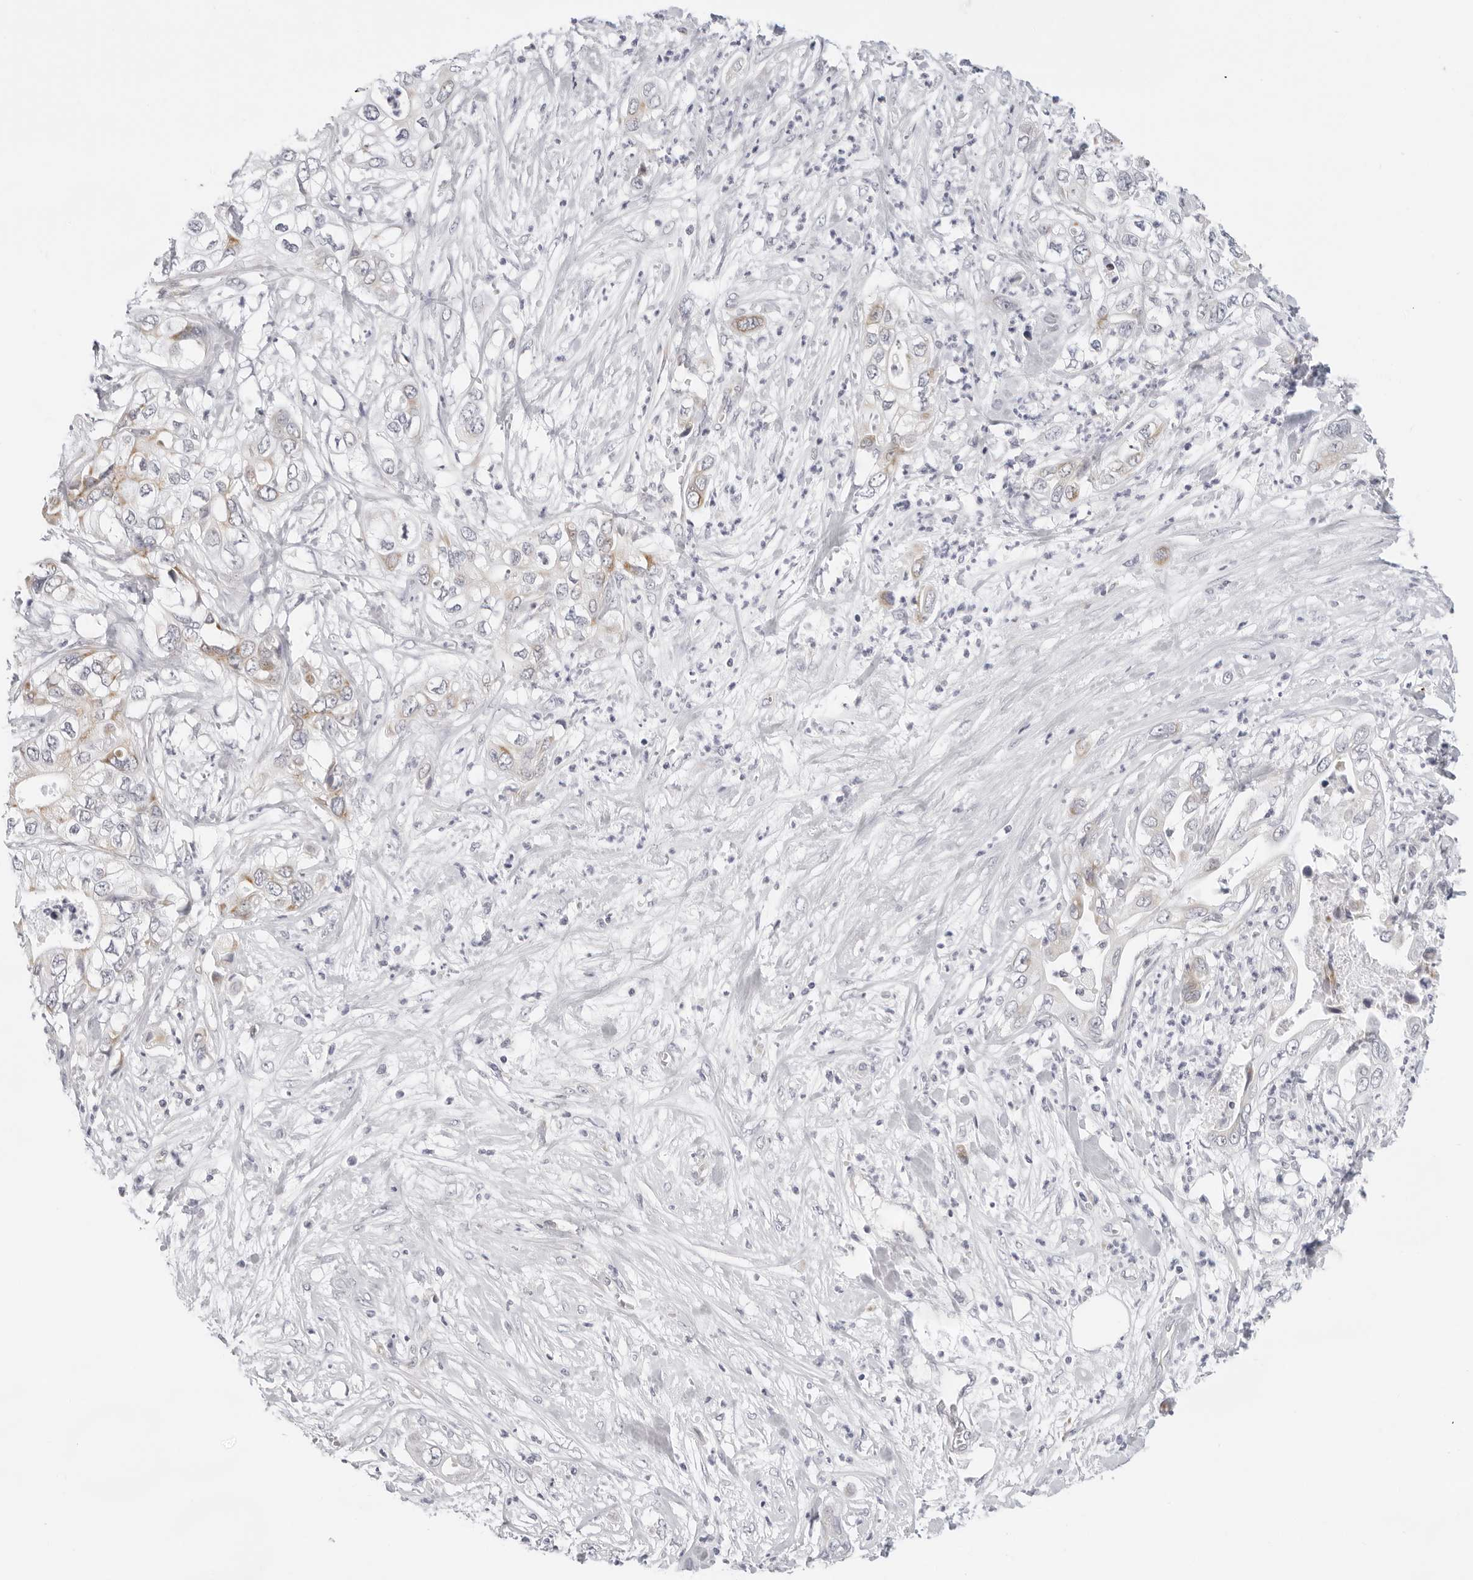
{"staining": {"intensity": "weak", "quantity": "<25%", "location": "cytoplasmic/membranous"}, "tissue": "pancreatic cancer", "cell_type": "Tumor cells", "image_type": "cancer", "snomed": [{"axis": "morphology", "description": "Adenocarcinoma, NOS"}, {"axis": "topography", "description": "Pancreas"}], "caption": "Immunohistochemical staining of human adenocarcinoma (pancreatic) demonstrates no significant expression in tumor cells. The staining is performed using DAB (3,3'-diaminobenzidine) brown chromogen with nuclei counter-stained in using hematoxylin.", "gene": "CIART", "patient": {"sex": "female", "age": 78}}